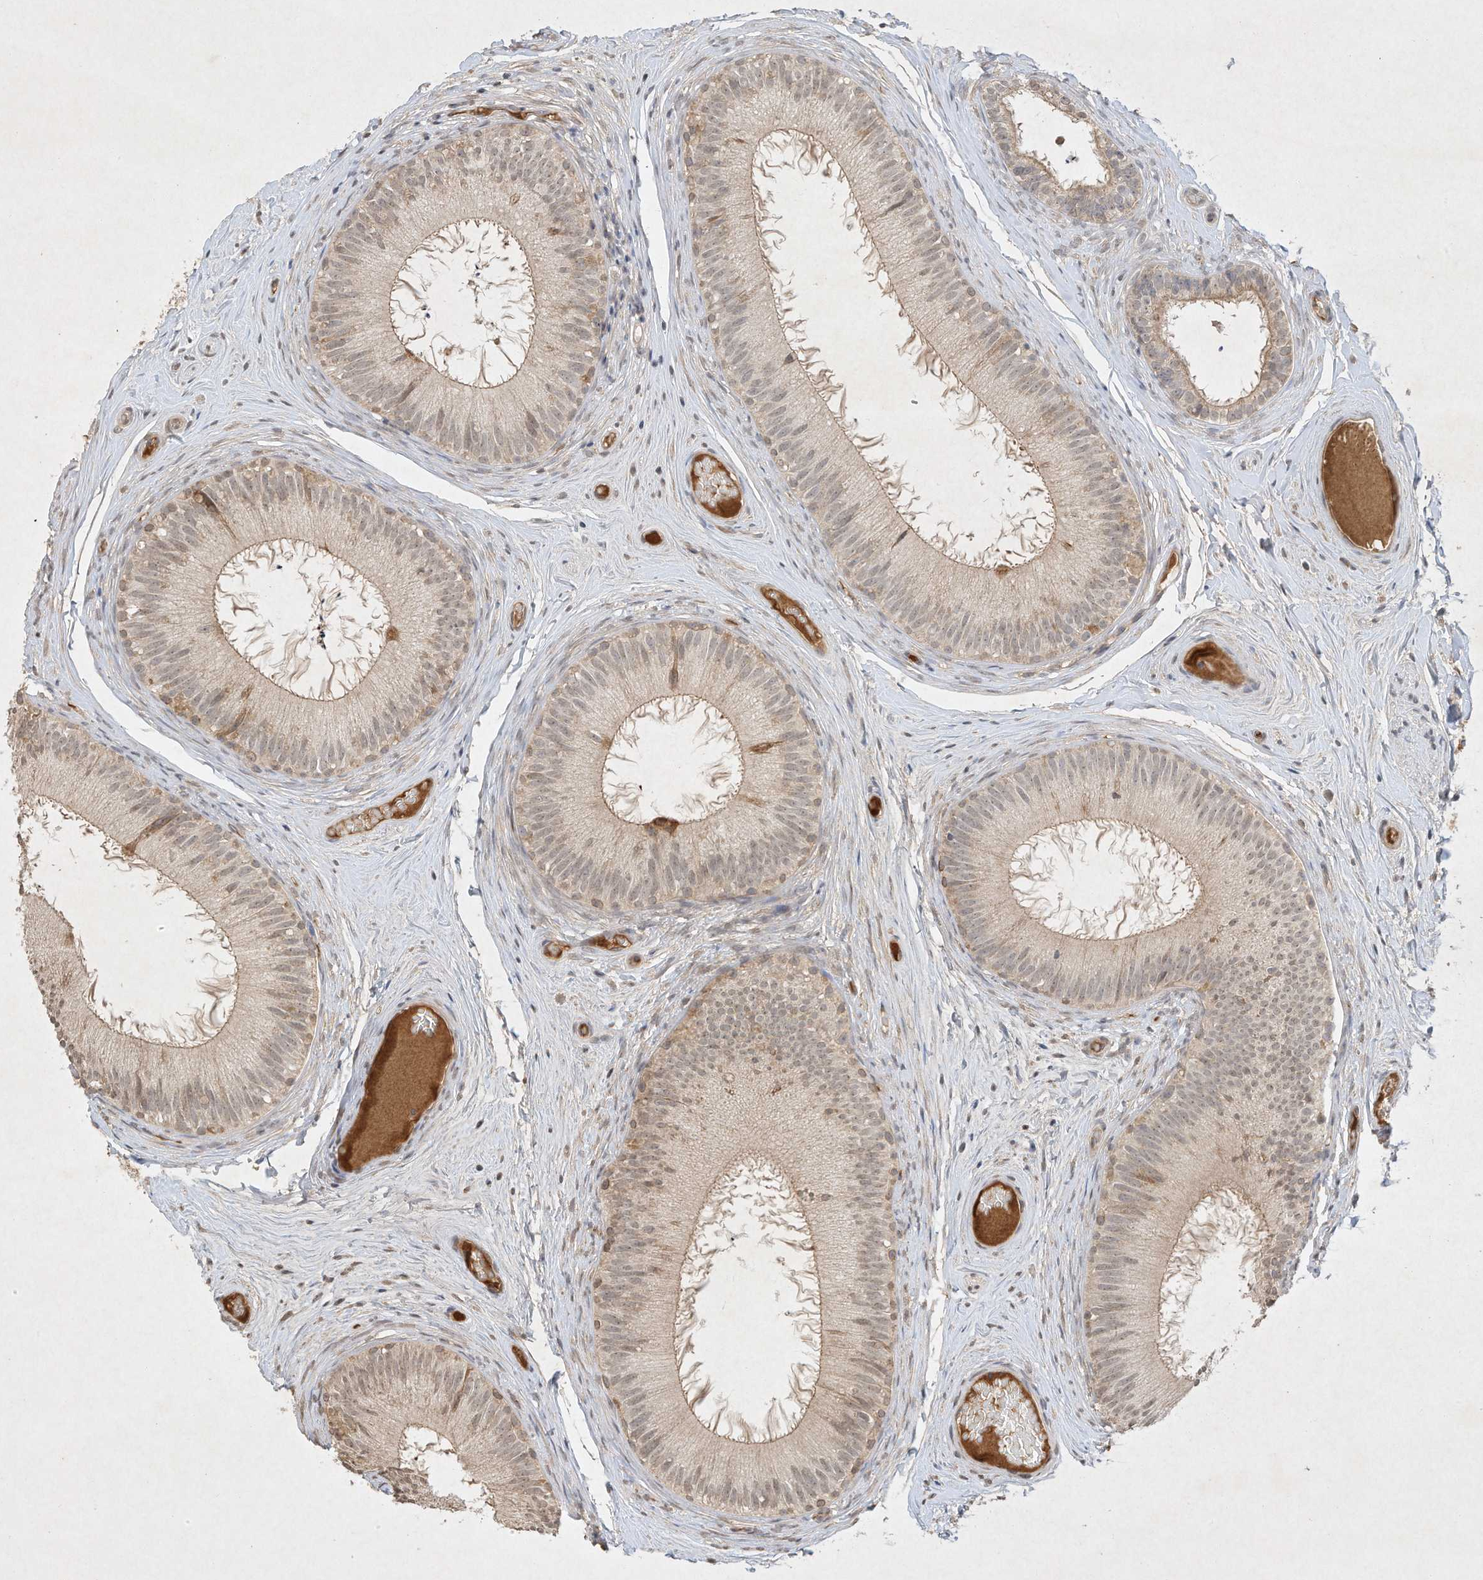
{"staining": {"intensity": "weak", "quantity": ">75%", "location": "cytoplasmic/membranous,nuclear"}, "tissue": "epididymis", "cell_type": "Glandular cells", "image_type": "normal", "snomed": [{"axis": "morphology", "description": "Normal tissue, NOS"}, {"axis": "topography", "description": "Epididymis"}], "caption": "Epididymis stained for a protein (brown) demonstrates weak cytoplasmic/membranous,nuclear positive expression in about >75% of glandular cells.", "gene": "BTRC", "patient": {"sex": "male", "age": 50}}